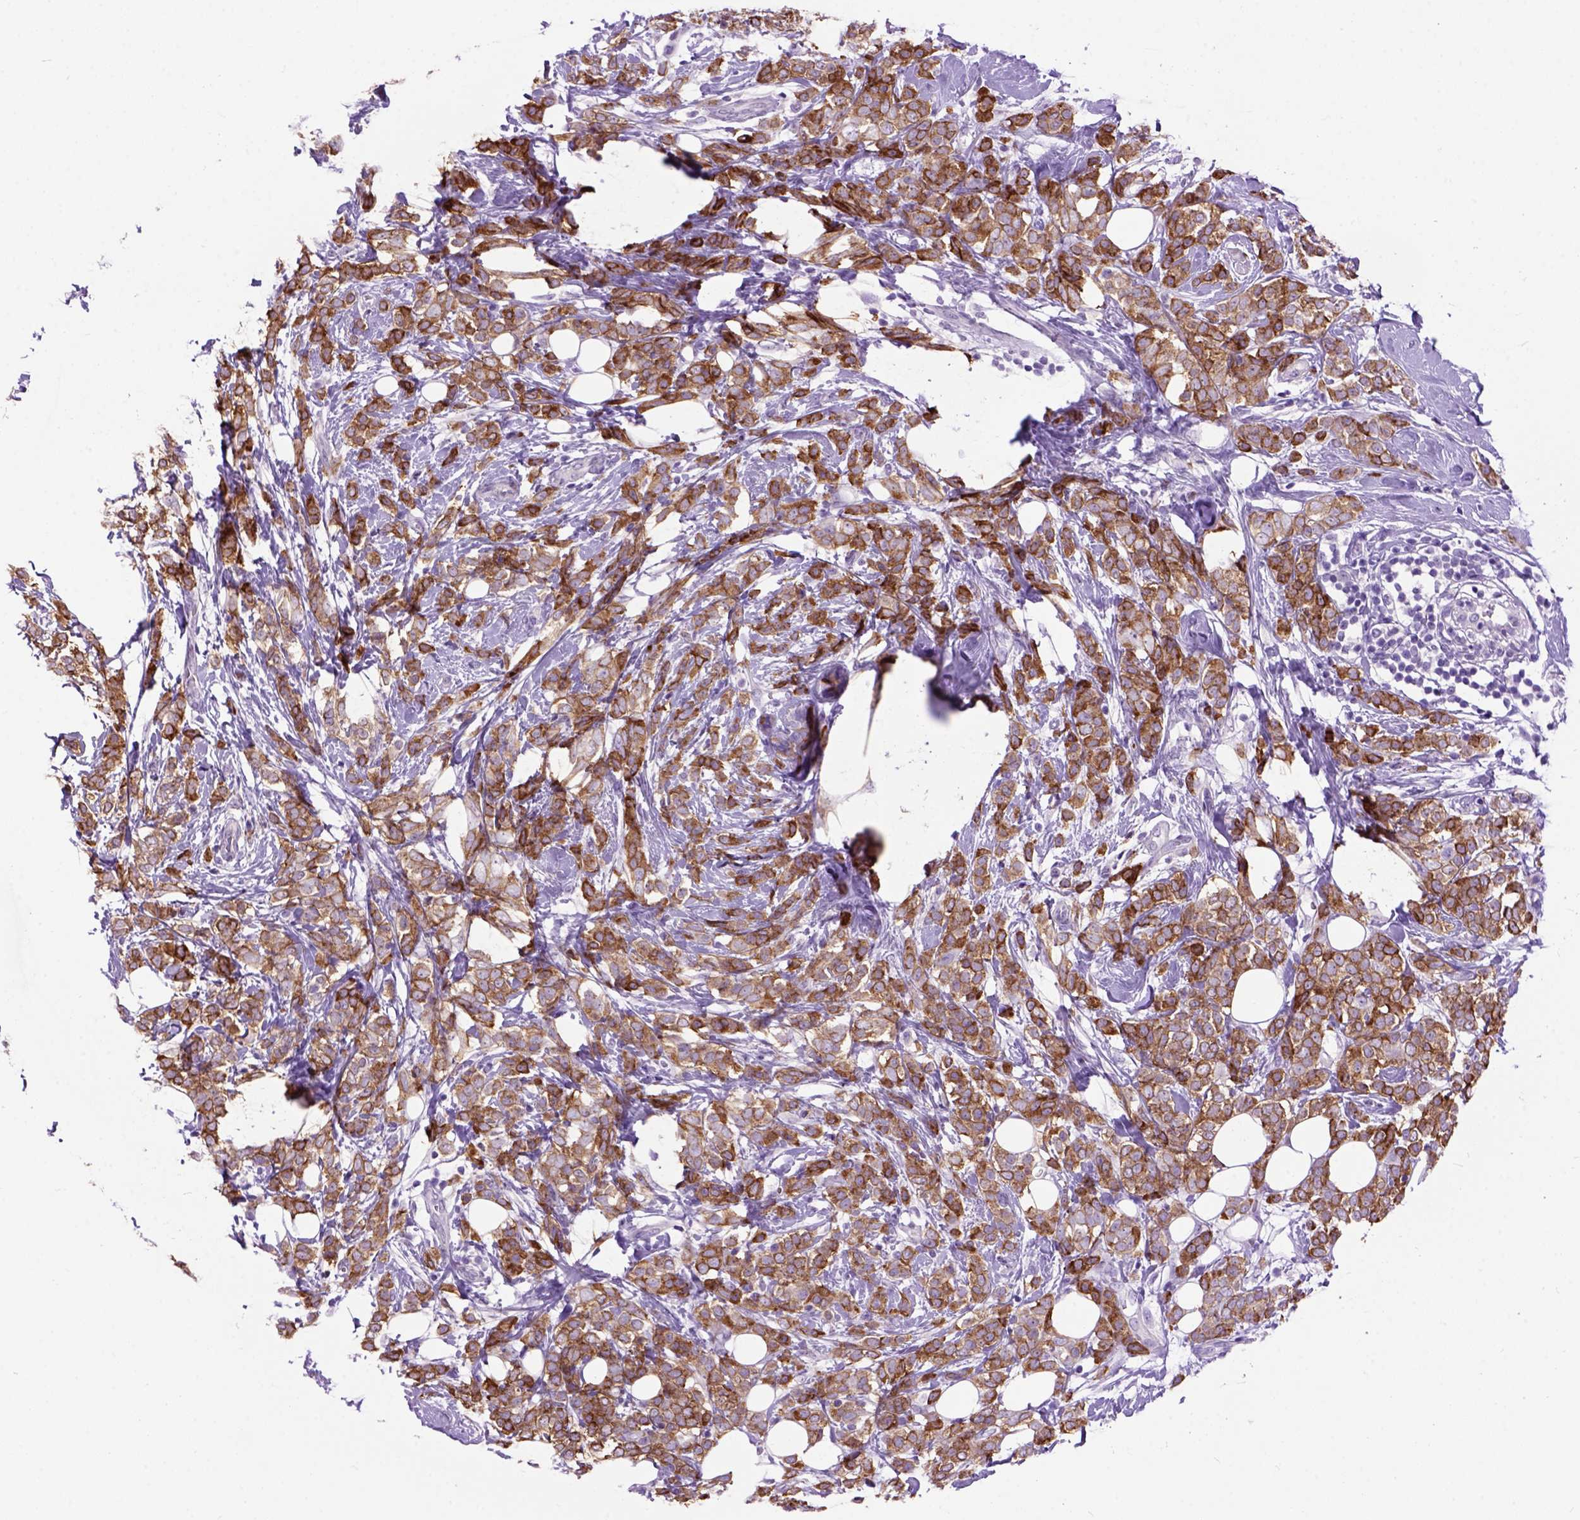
{"staining": {"intensity": "strong", "quantity": ">75%", "location": "cytoplasmic/membranous"}, "tissue": "breast cancer", "cell_type": "Tumor cells", "image_type": "cancer", "snomed": [{"axis": "morphology", "description": "Lobular carcinoma"}, {"axis": "topography", "description": "Breast"}], "caption": "Protein analysis of breast lobular carcinoma tissue demonstrates strong cytoplasmic/membranous expression in about >75% of tumor cells. (IHC, brightfield microscopy, high magnification).", "gene": "MAPT", "patient": {"sex": "female", "age": 49}}